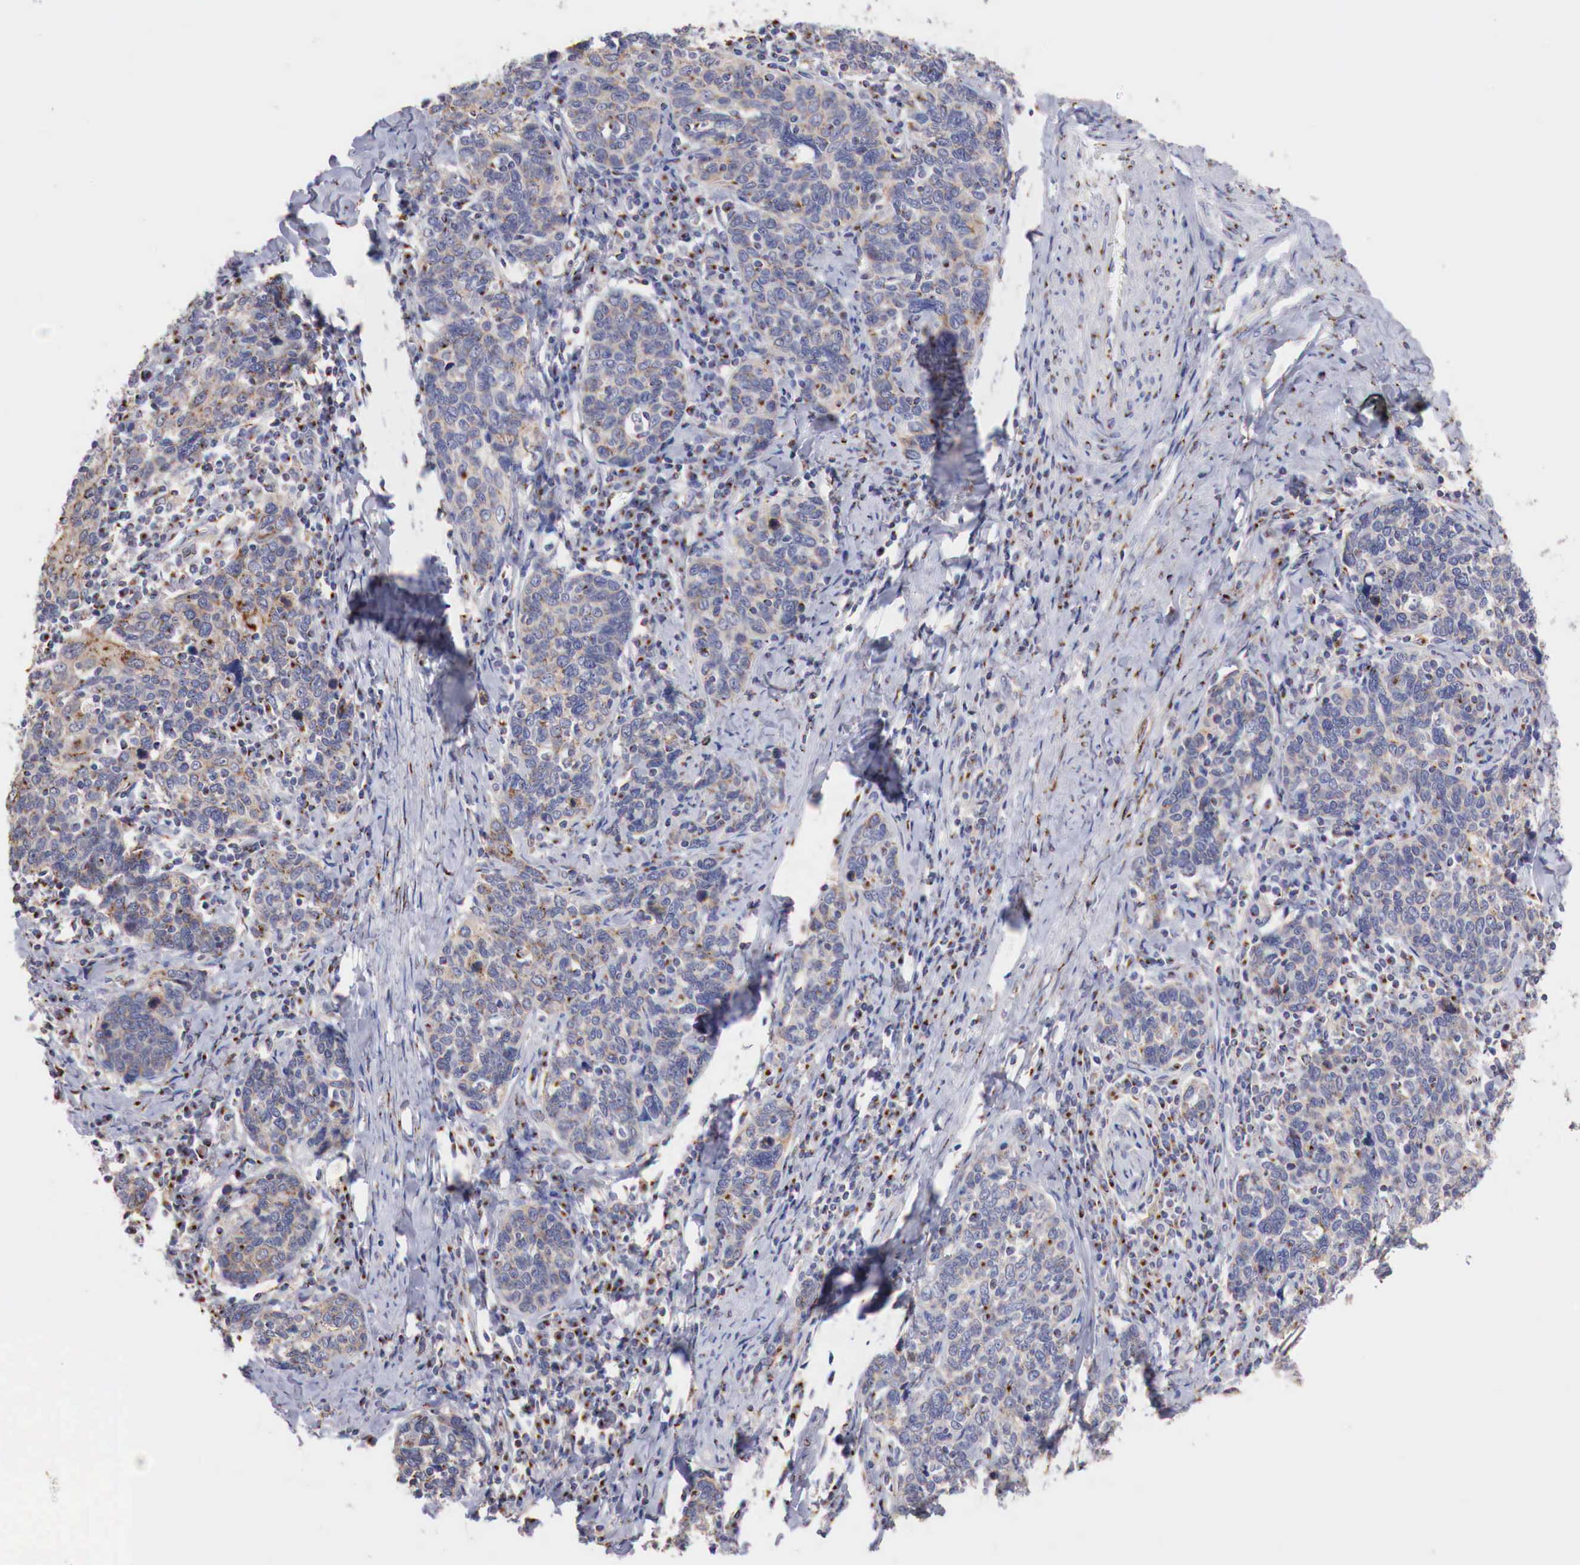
{"staining": {"intensity": "weak", "quantity": "25%-75%", "location": "cytoplasmic/membranous"}, "tissue": "cervical cancer", "cell_type": "Tumor cells", "image_type": "cancer", "snomed": [{"axis": "morphology", "description": "Squamous cell carcinoma, NOS"}, {"axis": "topography", "description": "Cervix"}], "caption": "Immunohistochemical staining of cervical squamous cell carcinoma reveals low levels of weak cytoplasmic/membranous protein positivity in about 25%-75% of tumor cells. Using DAB (brown) and hematoxylin (blue) stains, captured at high magnification using brightfield microscopy.", "gene": "SYAP1", "patient": {"sex": "female", "age": 41}}